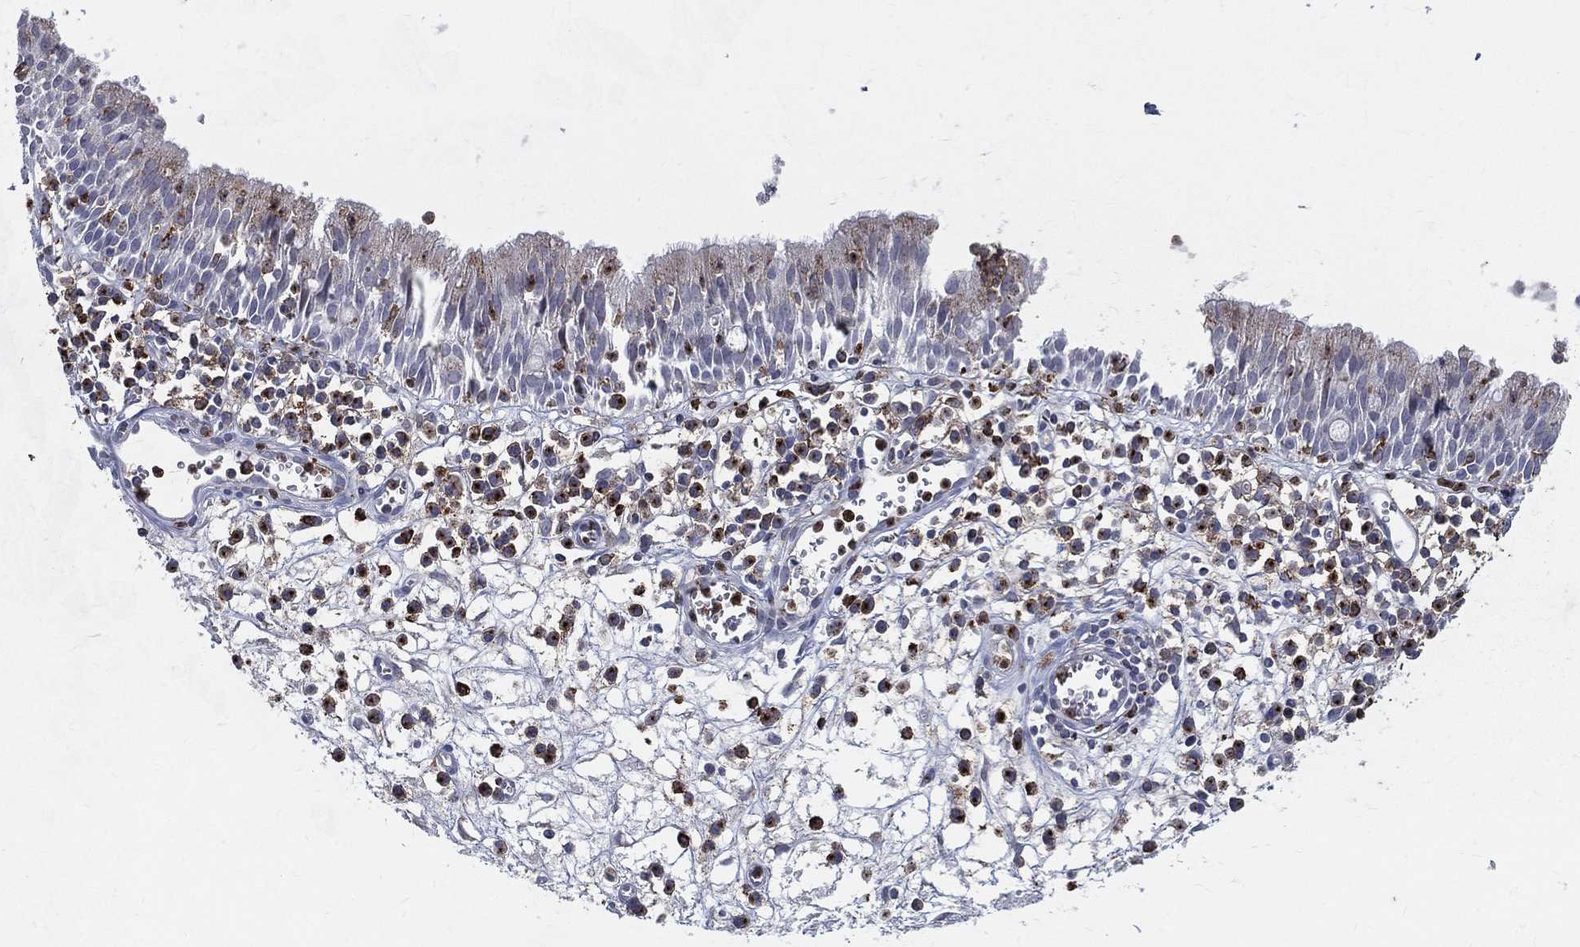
{"staining": {"intensity": "weak", "quantity": "<25%", "location": "cytoplasmic/membranous"}, "tissue": "nasopharynx", "cell_type": "Respiratory epithelial cells", "image_type": "normal", "snomed": [{"axis": "morphology", "description": "Normal tissue, NOS"}, {"axis": "topography", "description": "Nasopharynx"}], "caption": "The IHC image has no significant staining in respiratory epithelial cells of nasopharynx.", "gene": "EVI2B", "patient": {"sex": "female", "age": 77}}